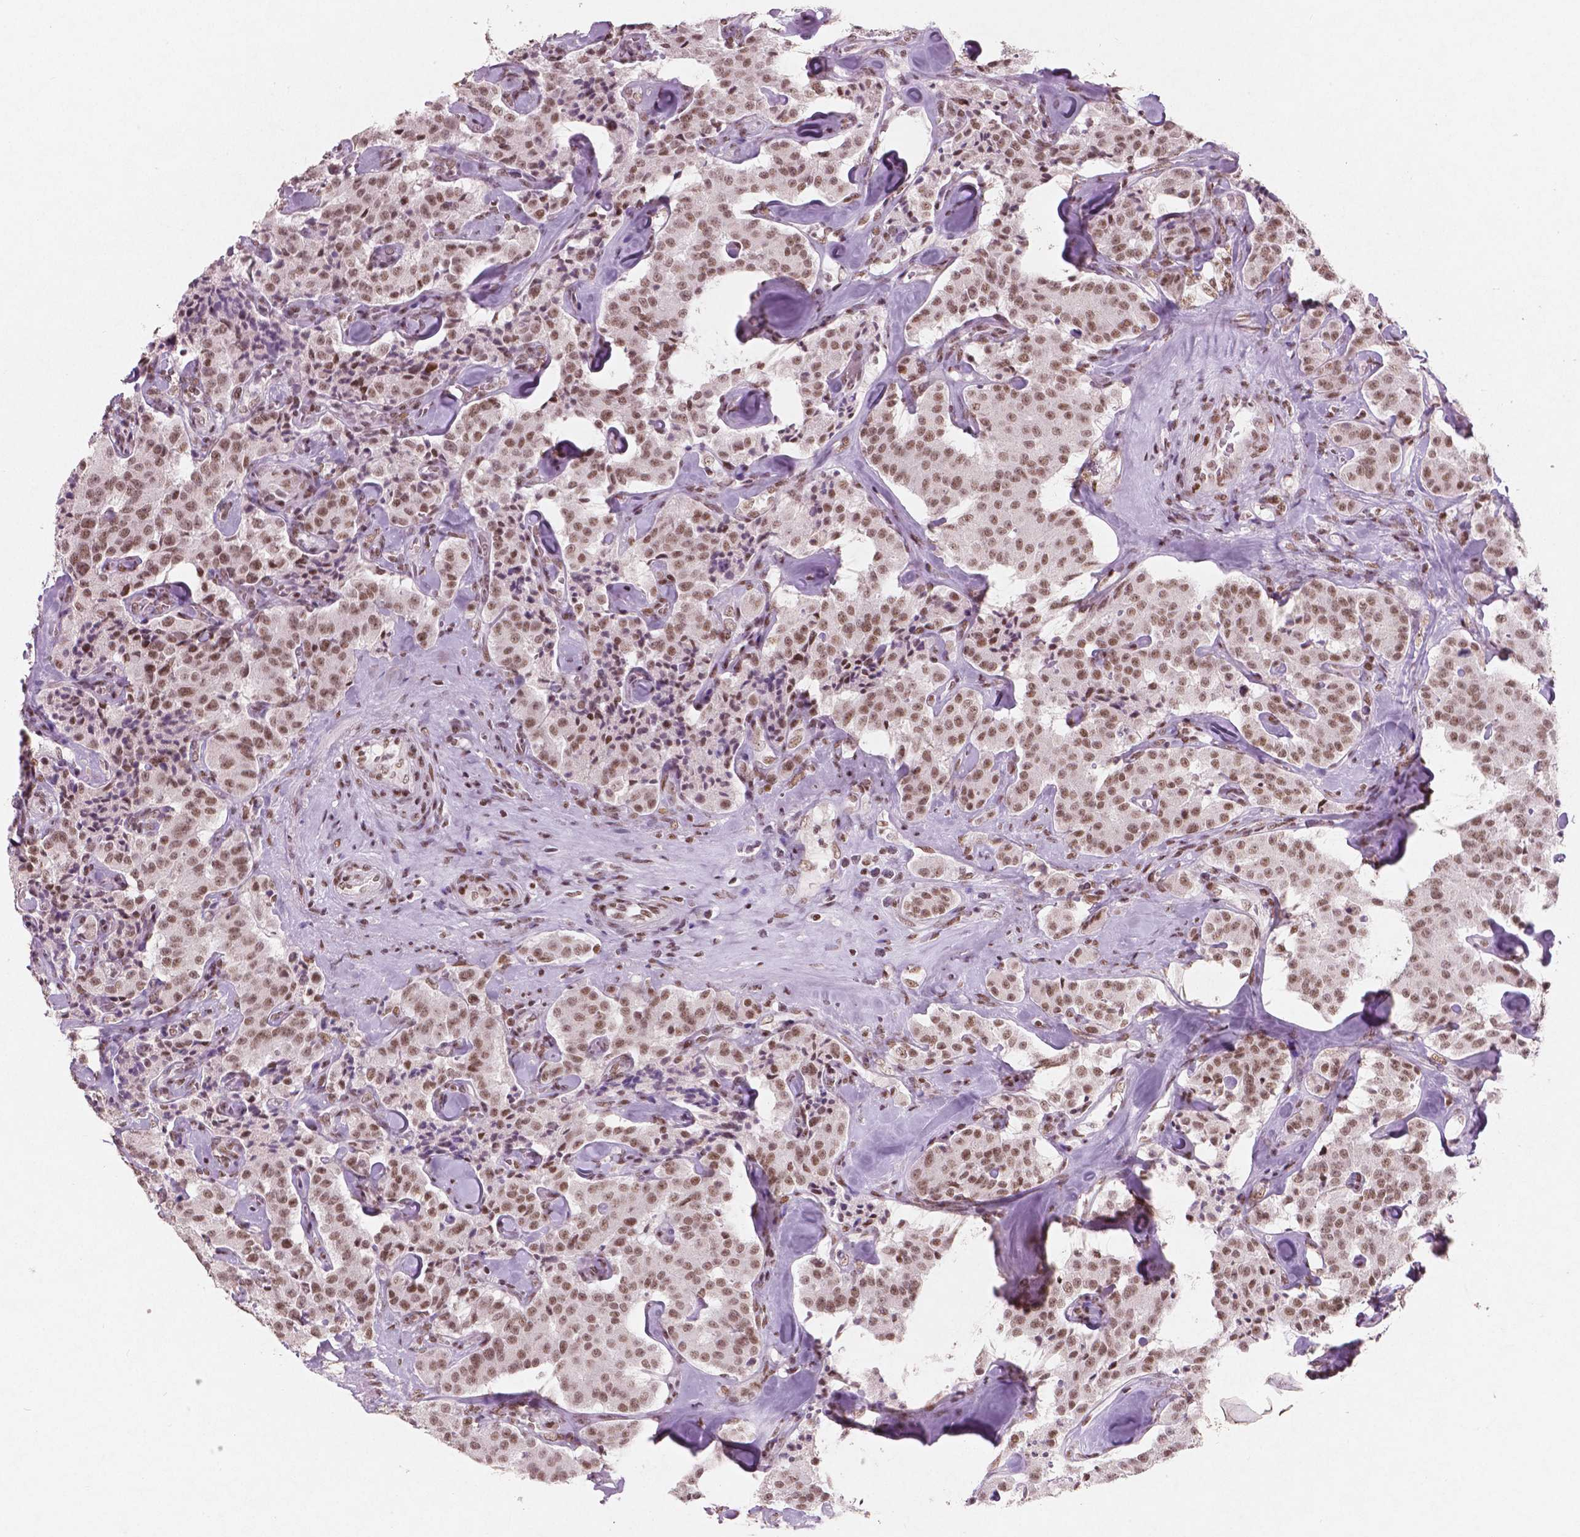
{"staining": {"intensity": "moderate", "quantity": ">75%", "location": "nuclear"}, "tissue": "carcinoid", "cell_type": "Tumor cells", "image_type": "cancer", "snomed": [{"axis": "morphology", "description": "Carcinoid, malignant, NOS"}, {"axis": "topography", "description": "Pancreas"}], "caption": "Moderate nuclear staining is present in approximately >75% of tumor cells in carcinoid. The protein is shown in brown color, while the nuclei are stained blue.", "gene": "BRD4", "patient": {"sex": "male", "age": 41}}